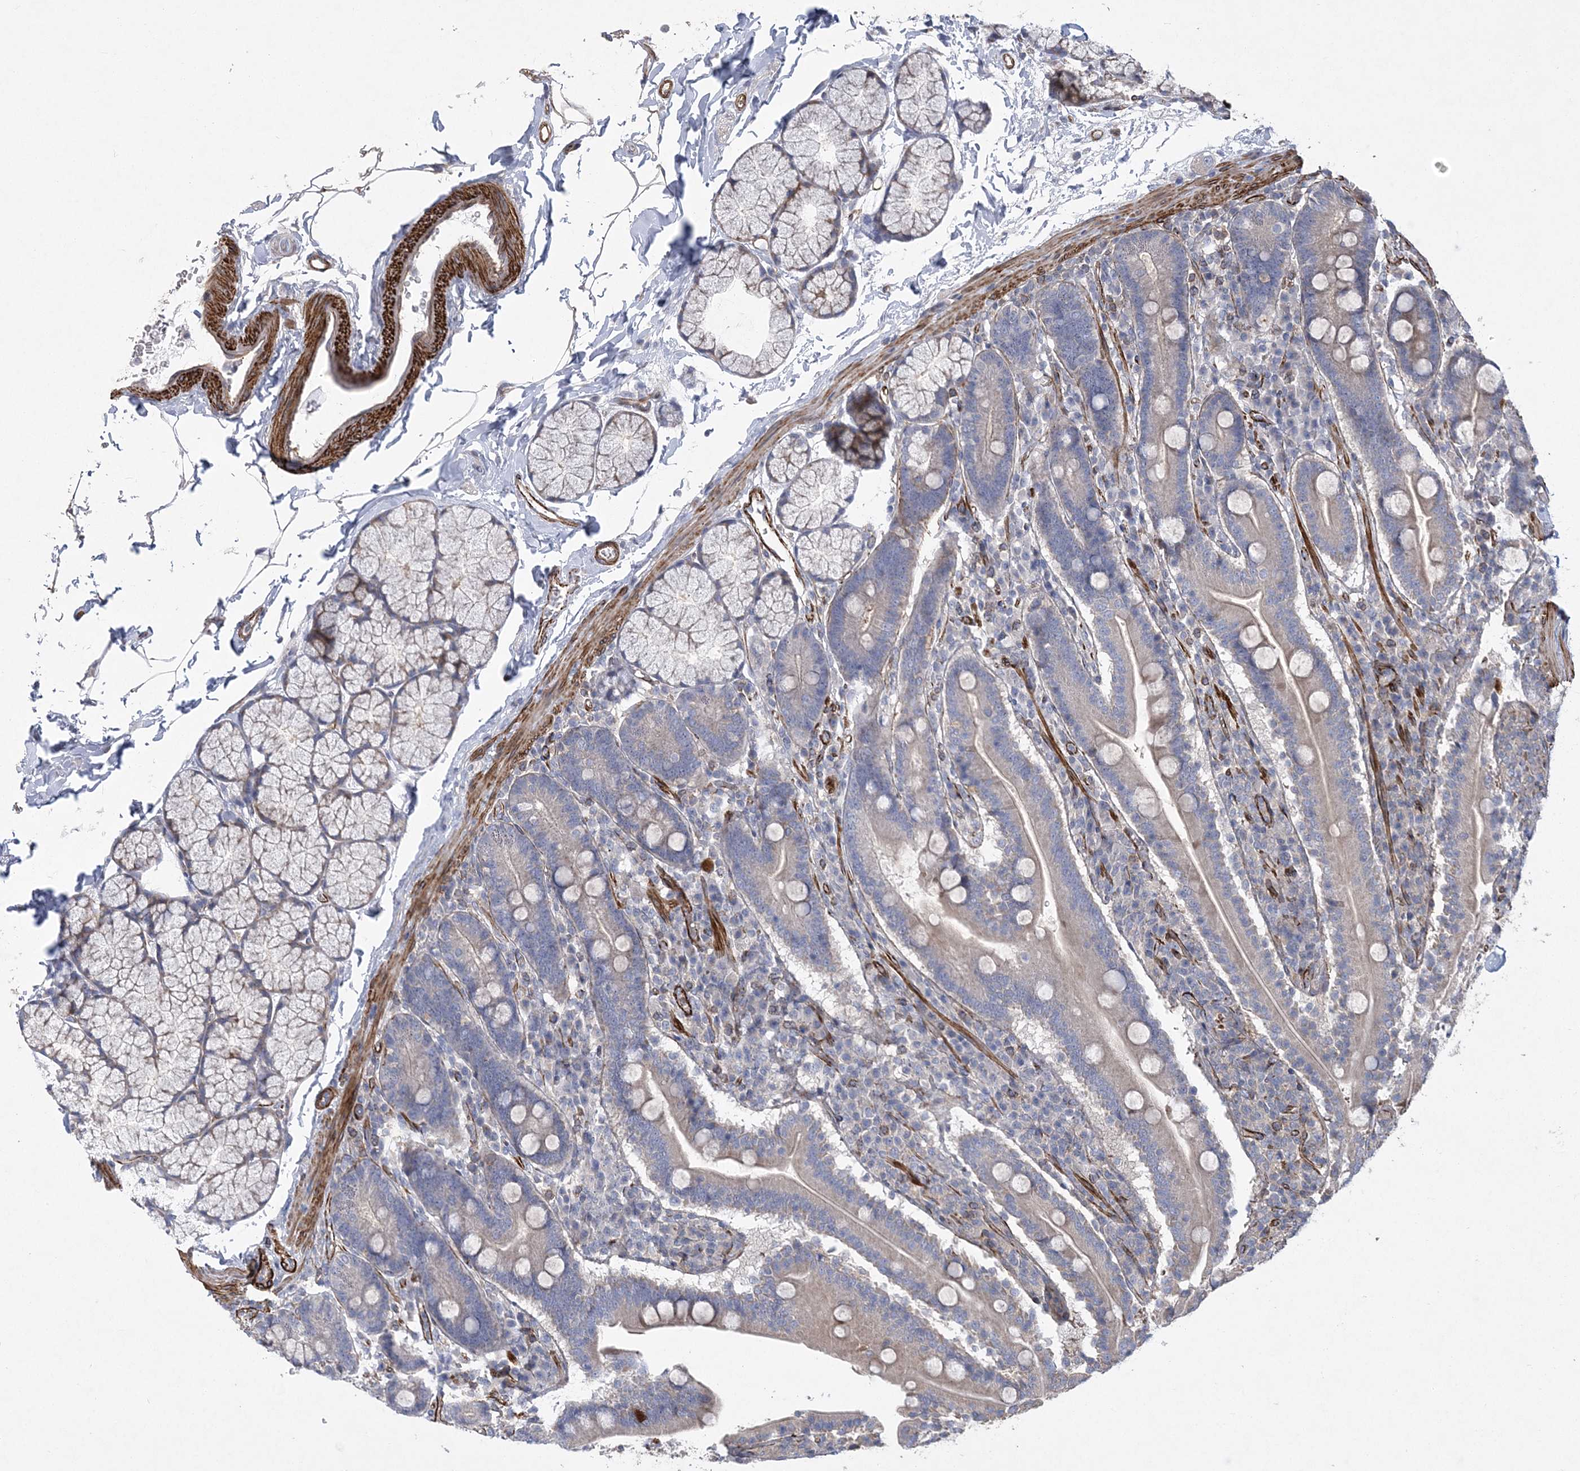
{"staining": {"intensity": "negative", "quantity": "none", "location": "none"}, "tissue": "duodenum", "cell_type": "Glandular cells", "image_type": "normal", "snomed": [{"axis": "morphology", "description": "Normal tissue, NOS"}, {"axis": "topography", "description": "Duodenum"}], "caption": "IHC of benign human duodenum shows no positivity in glandular cells.", "gene": "ARSJ", "patient": {"sex": "male", "age": 35}}